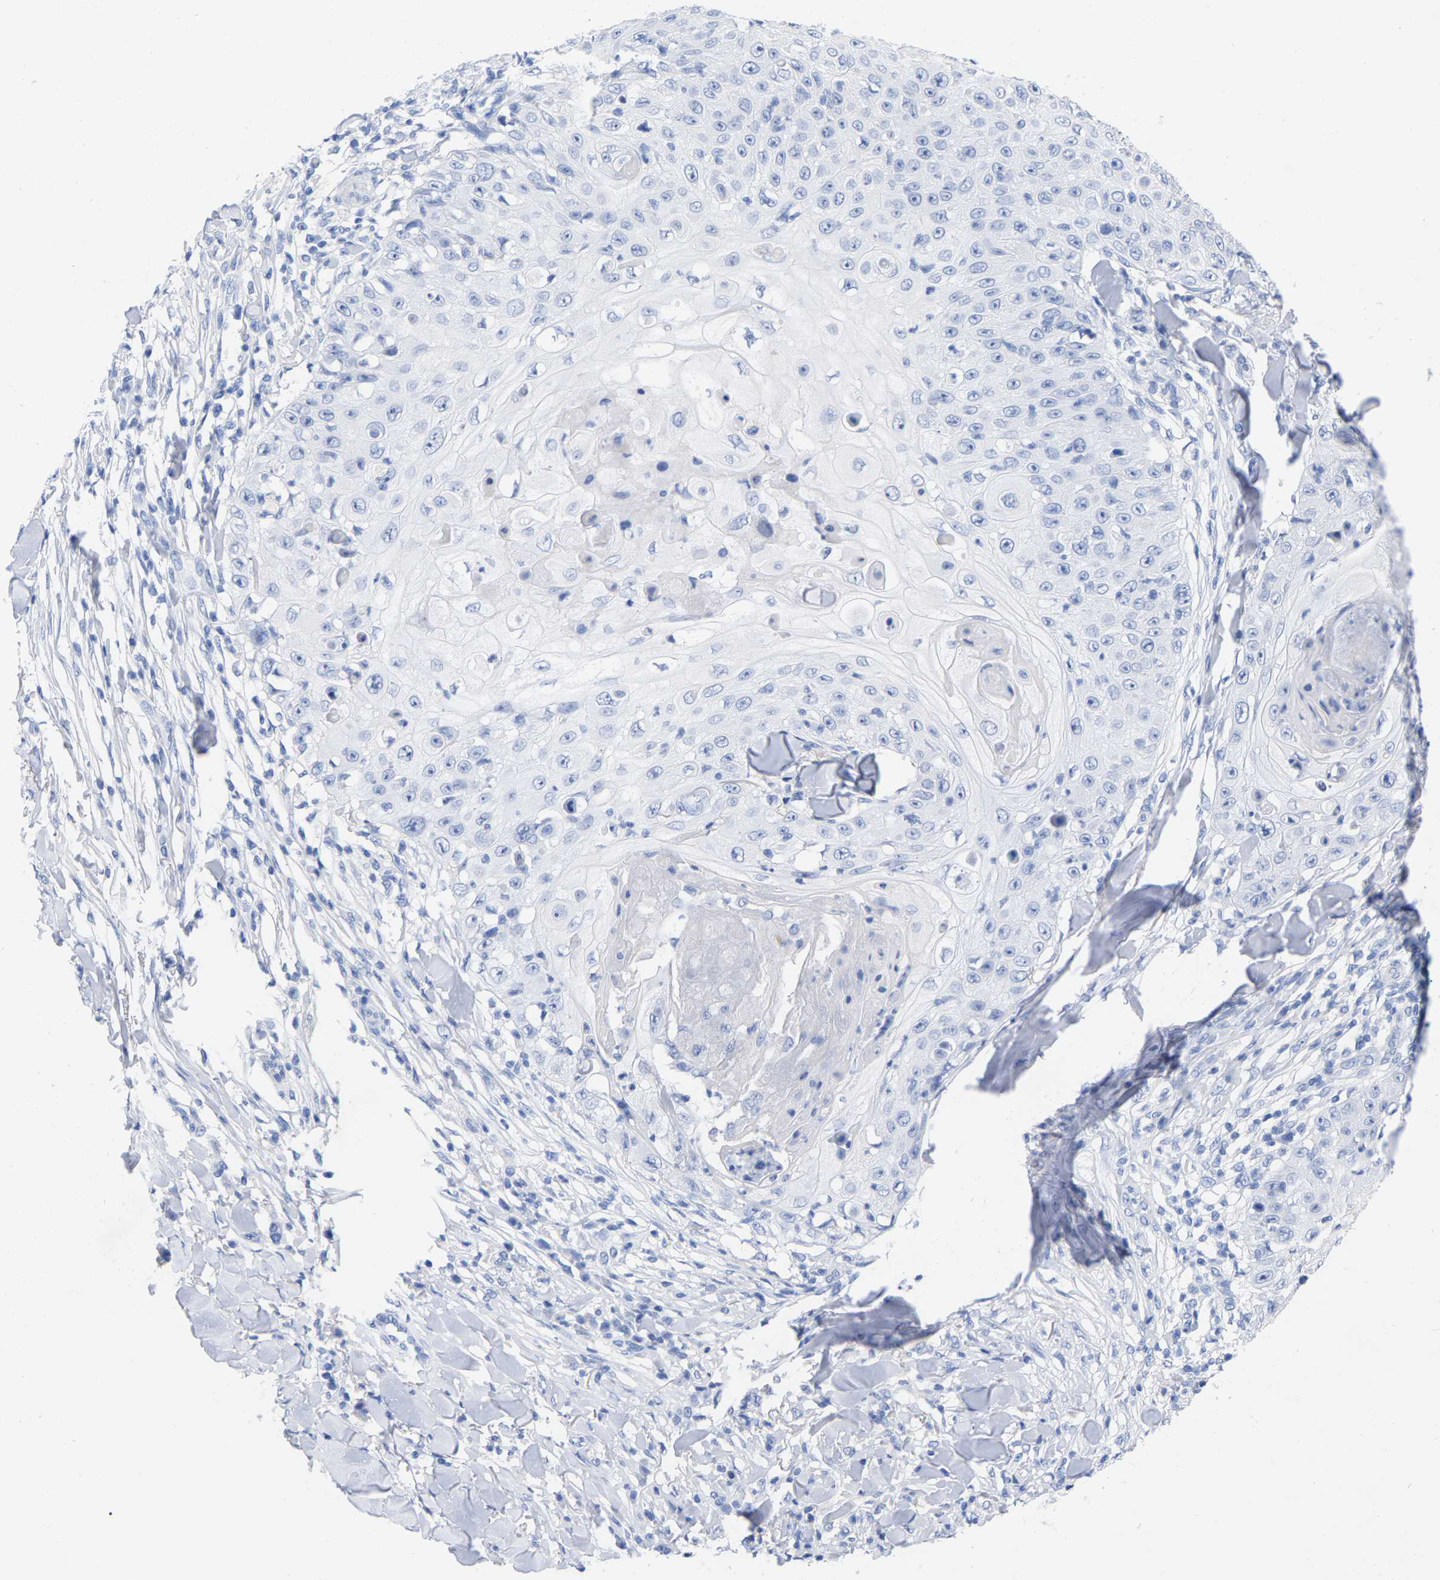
{"staining": {"intensity": "negative", "quantity": "none", "location": "none"}, "tissue": "skin cancer", "cell_type": "Tumor cells", "image_type": "cancer", "snomed": [{"axis": "morphology", "description": "Squamous cell carcinoma, NOS"}, {"axis": "topography", "description": "Skin"}], "caption": "IHC photomicrograph of neoplastic tissue: human skin cancer (squamous cell carcinoma) stained with DAB demonstrates no significant protein staining in tumor cells.", "gene": "HAPLN1", "patient": {"sex": "male", "age": 86}}